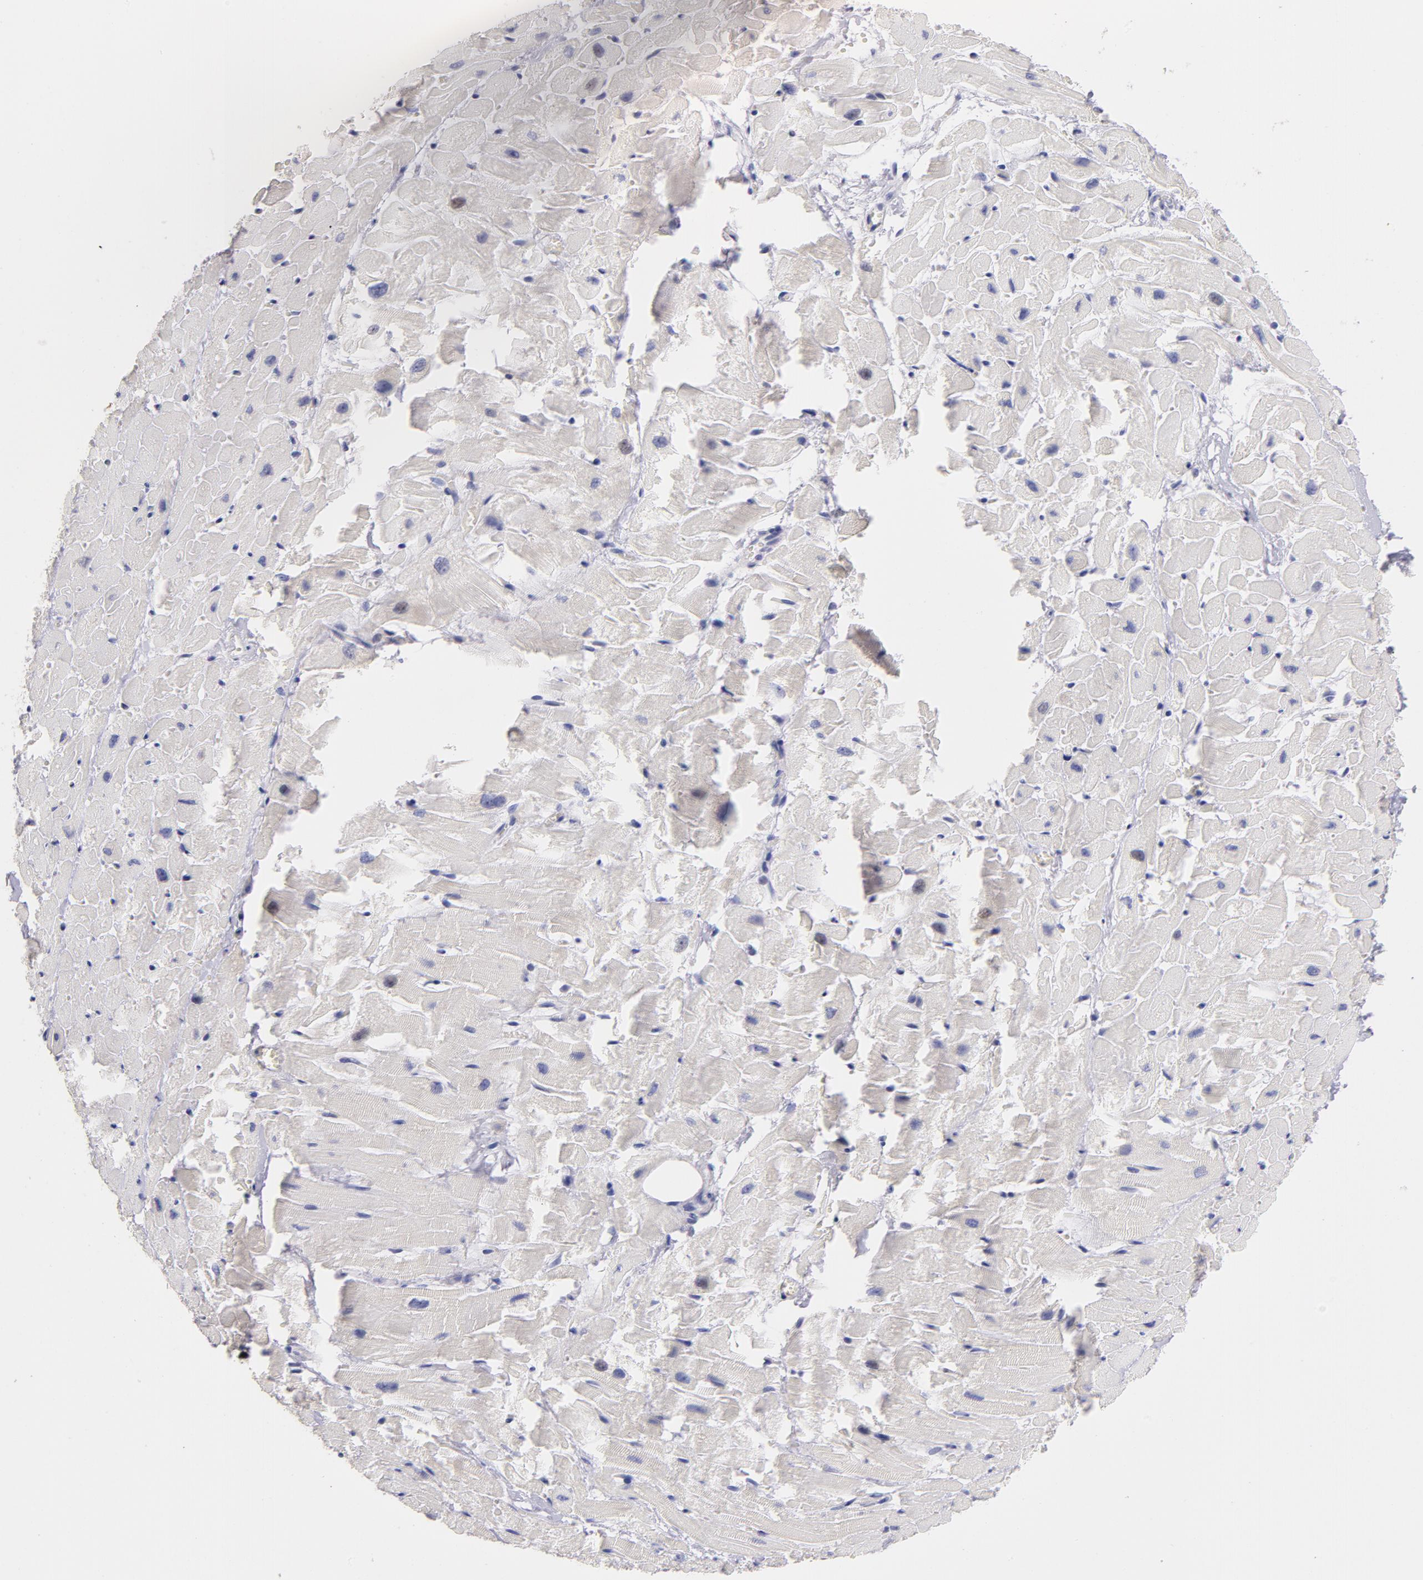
{"staining": {"intensity": "negative", "quantity": "none", "location": "none"}, "tissue": "heart muscle", "cell_type": "Cardiomyocytes", "image_type": "normal", "snomed": [{"axis": "morphology", "description": "Normal tissue, NOS"}, {"axis": "topography", "description": "Heart"}], "caption": "Immunohistochemistry of benign human heart muscle reveals no staining in cardiomyocytes. (Stains: DAB (3,3'-diaminobenzidine) immunohistochemistry (IHC) with hematoxylin counter stain, Microscopy: brightfield microscopy at high magnification).", "gene": "CD44", "patient": {"sex": "female", "age": 19}}